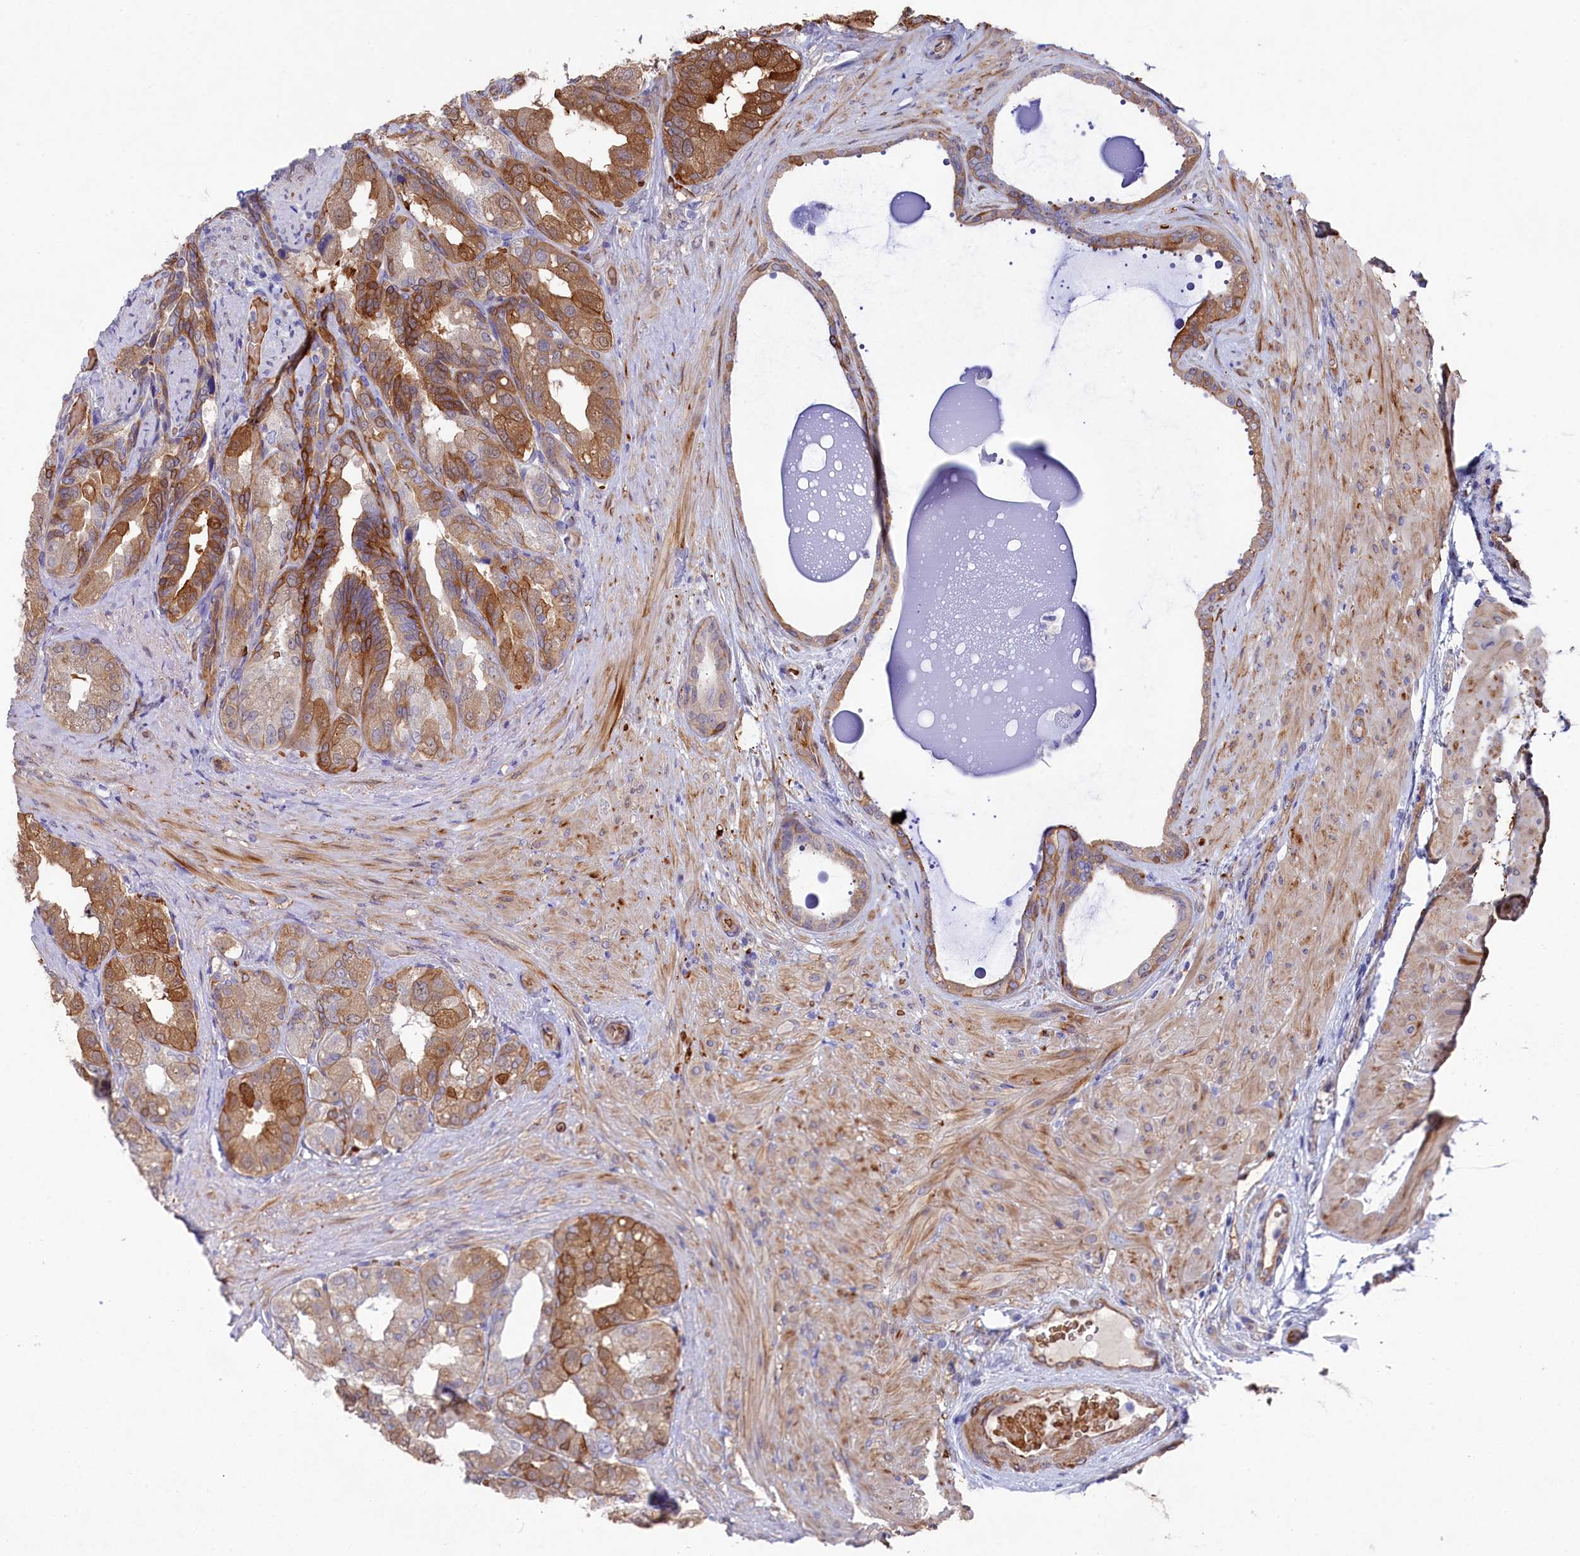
{"staining": {"intensity": "strong", "quantity": "25%-75%", "location": "cytoplasmic/membranous"}, "tissue": "seminal vesicle", "cell_type": "Glandular cells", "image_type": "normal", "snomed": [{"axis": "morphology", "description": "Normal tissue, NOS"}, {"axis": "topography", "description": "Seminal veicle"}, {"axis": "topography", "description": "Peripheral nerve tissue"}], "caption": "Seminal vesicle was stained to show a protein in brown. There is high levels of strong cytoplasmic/membranous positivity in approximately 25%-75% of glandular cells.", "gene": "LHFPL4", "patient": {"sex": "male", "age": 63}}